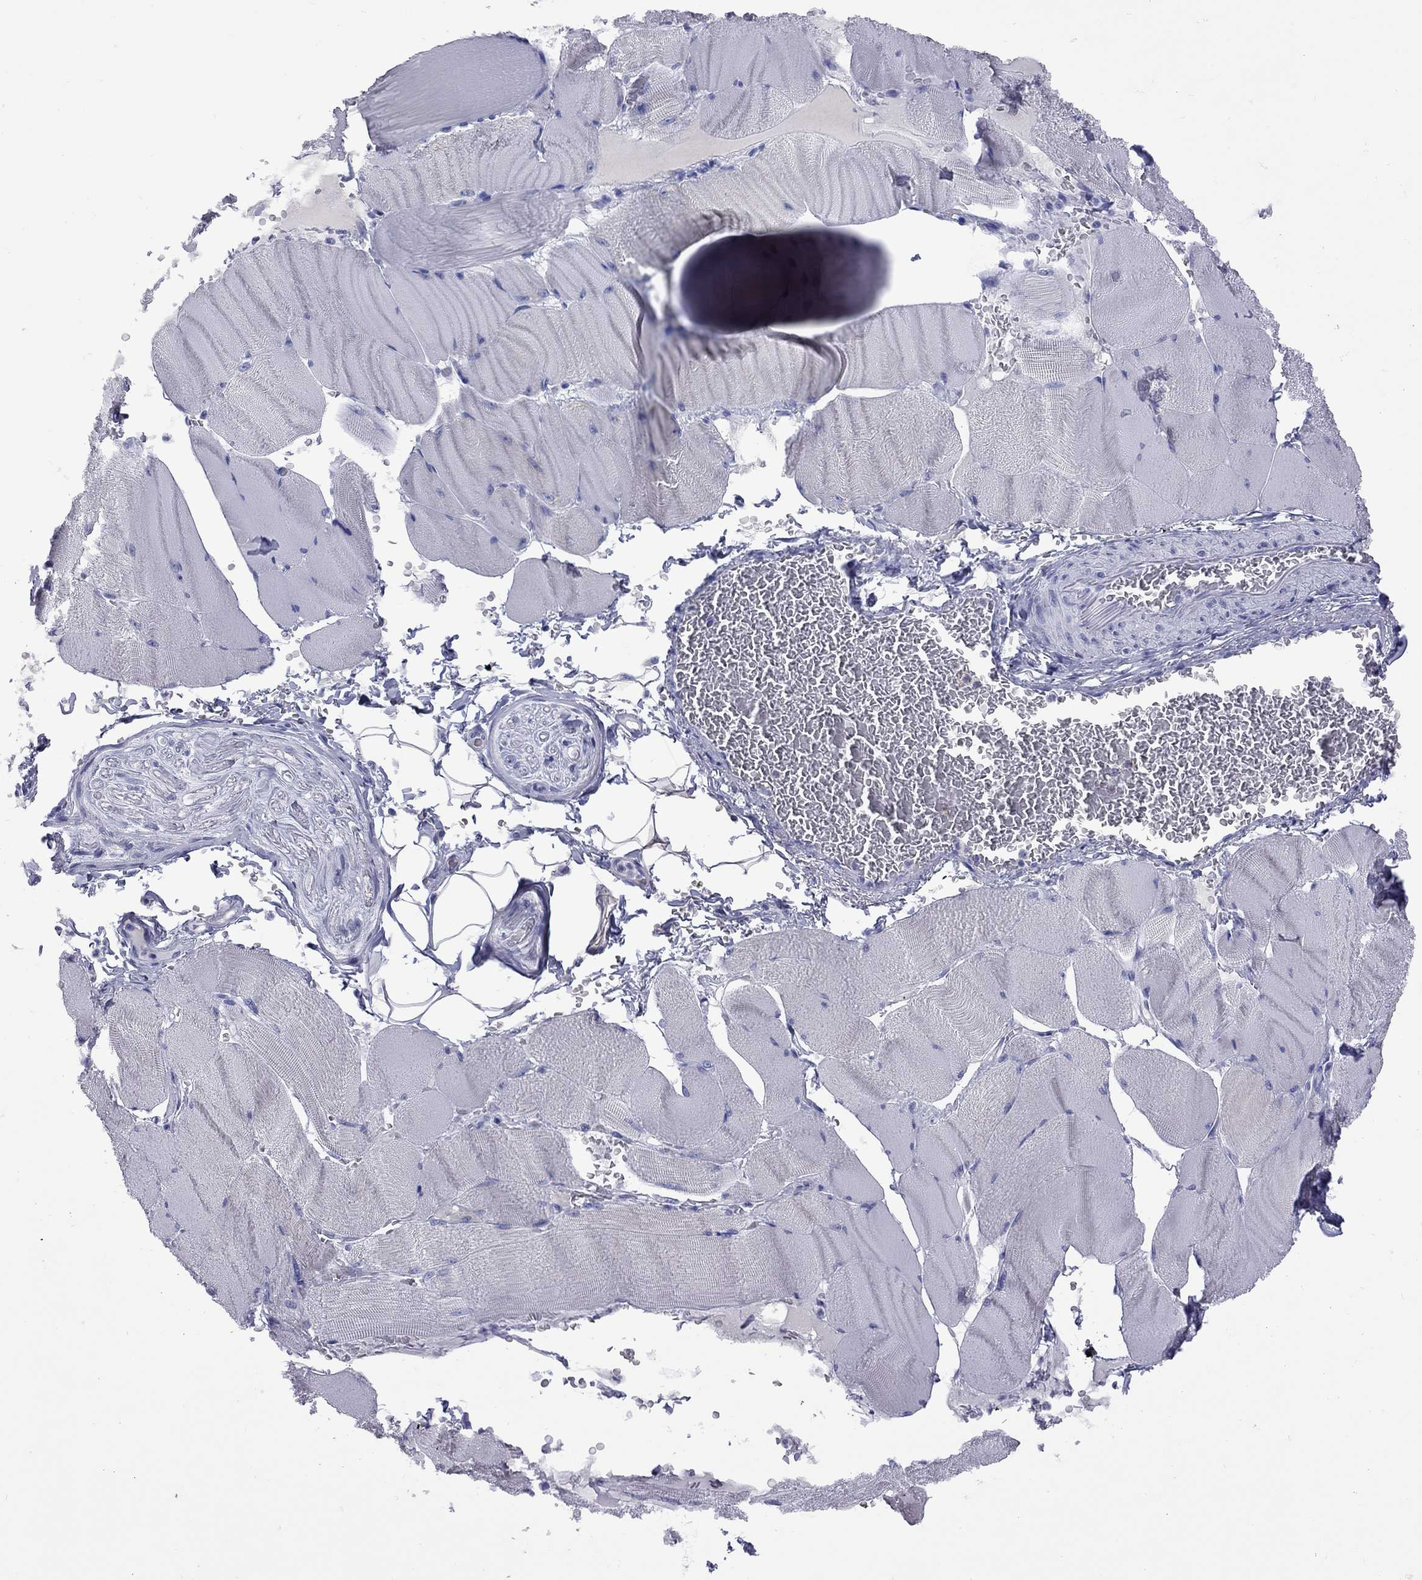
{"staining": {"intensity": "negative", "quantity": "none", "location": "none"}, "tissue": "skeletal muscle", "cell_type": "Myocytes", "image_type": "normal", "snomed": [{"axis": "morphology", "description": "Normal tissue, NOS"}, {"axis": "topography", "description": "Skeletal muscle"}], "caption": "IHC of normal skeletal muscle exhibits no staining in myocytes.", "gene": "EPPIN", "patient": {"sex": "male", "age": 56}}